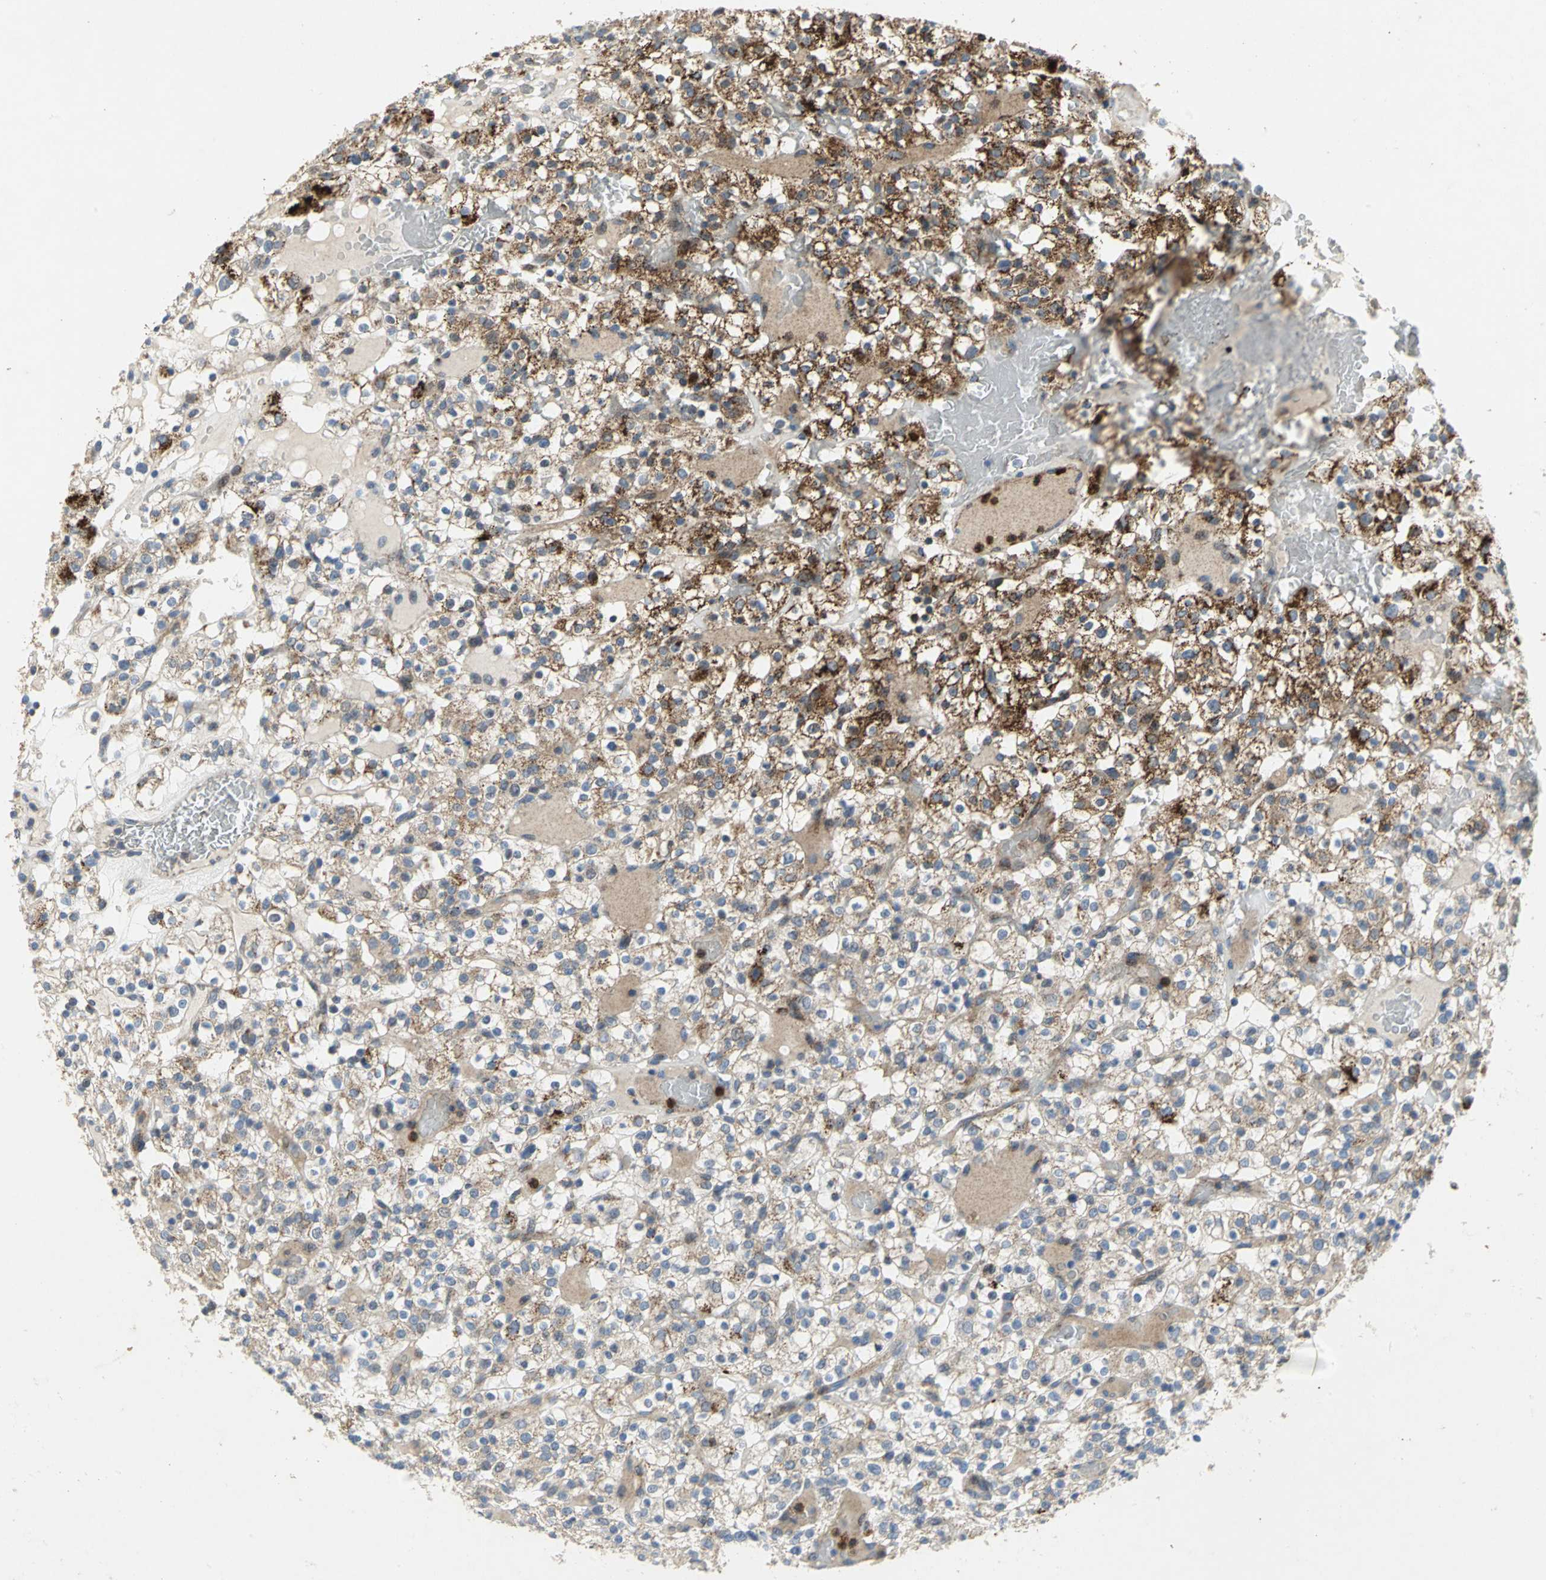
{"staining": {"intensity": "strong", "quantity": "25%-75%", "location": "cytoplasmic/membranous"}, "tissue": "renal cancer", "cell_type": "Tumor cells", "image_type": "cancer", "snomed": [{"axis": "morphology", "description": "Normal tissue, NOS"}, {"axis": "morphology", "description": "Adenocarcinoma, NOS"}, {"axis": "topography", "description": "Kidney"}], "caption": "Immunohistochemical staining of human renal adenocarcinoma reveals high levels of strong cytoplasmic/membranous protein positivity in about 25%-75% of tumor cells.", "gene": "SPPL2B", "patient": {"sex": "female", "age": 72}}